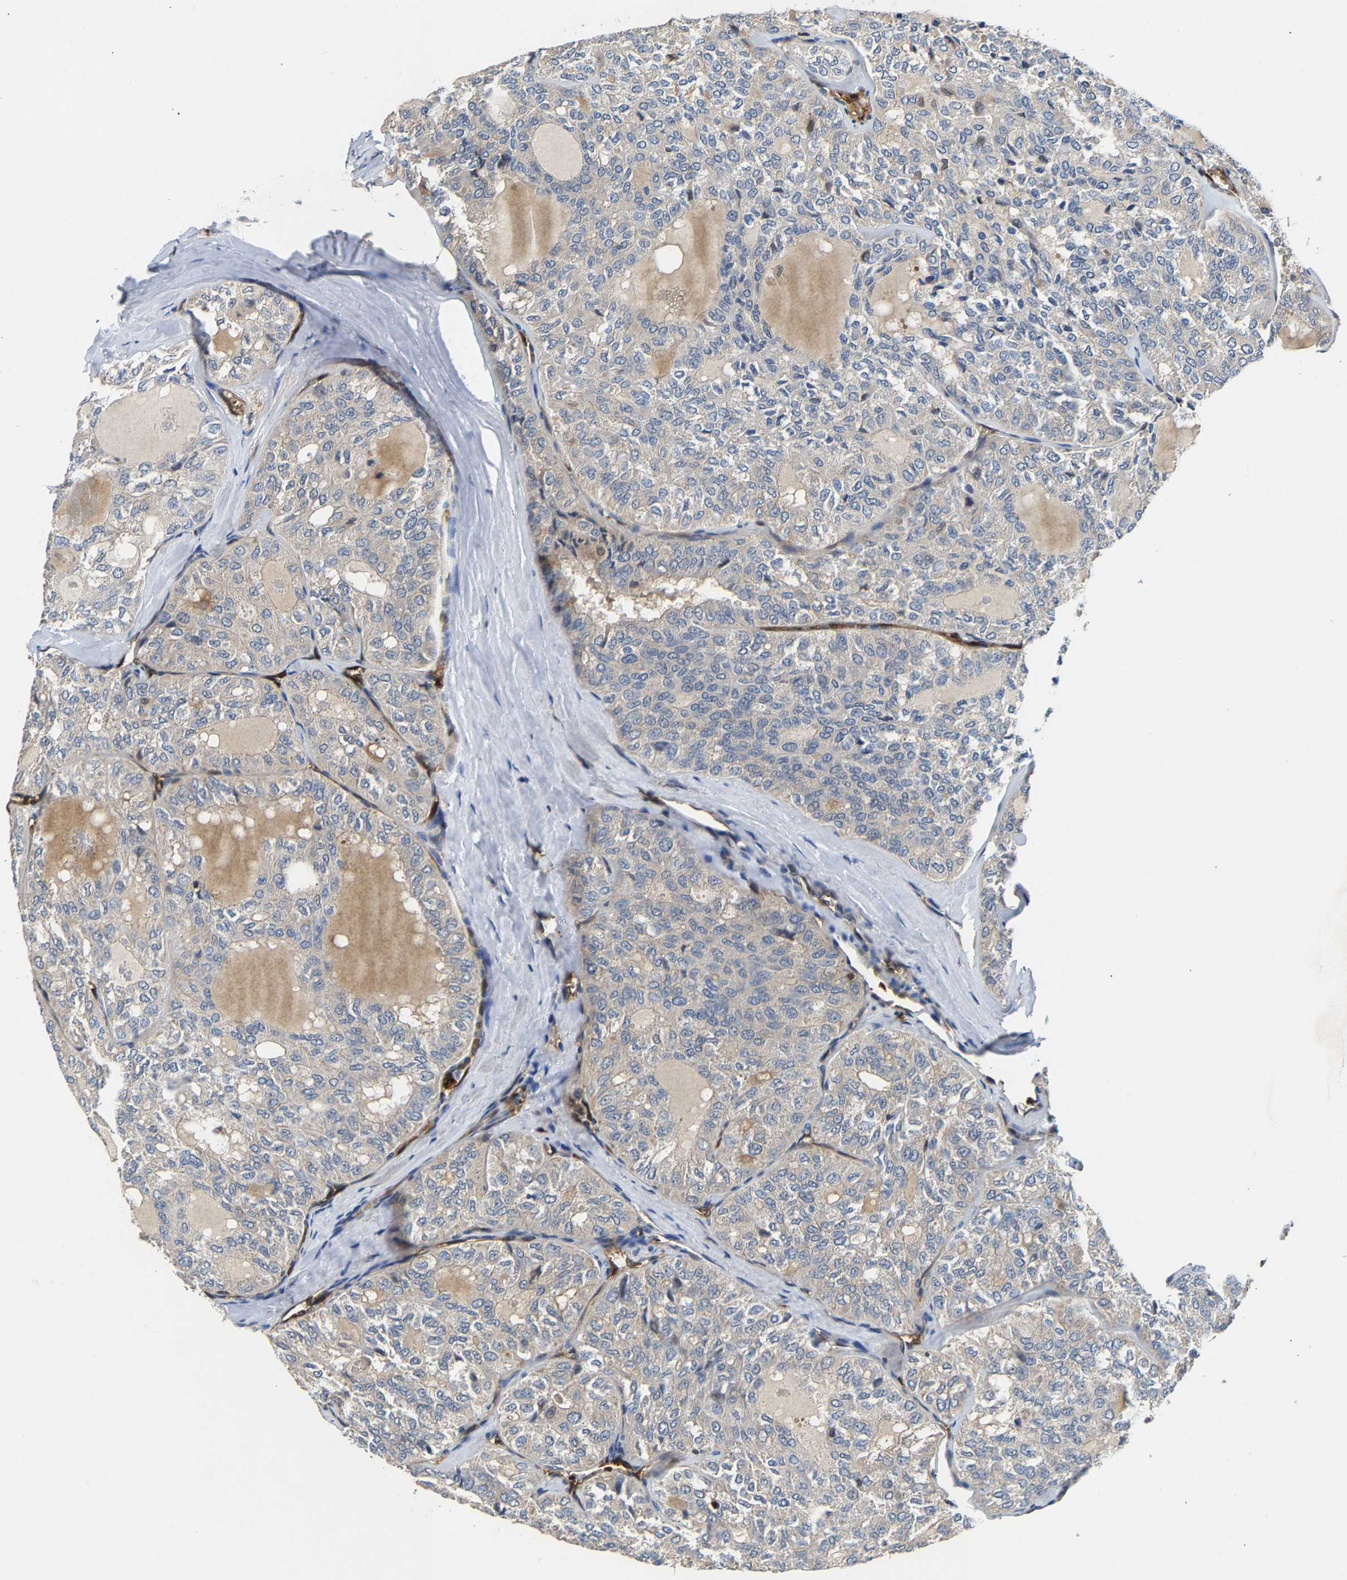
{"staining": {"intensity": "negative", "quantity": "none", "location": "none"}, "tissue": "thyroid cancer", "cell_type": "Tumor cells", "image_type": "cancer", "snomed": [{"axis": "morphology", "description": "Follicular adenoma carcinoma, NOS"}, {"axis": "topography", "description": "Thyroid gland"}], "caption": "This is a photomicrograph of immunohistochemistry staining of follicular adenoma carcinoma (thyroid), which shows no expression in tumor cells.", "gene": "GIMAP7", "patient": {"sex": "male", "age": 75}}